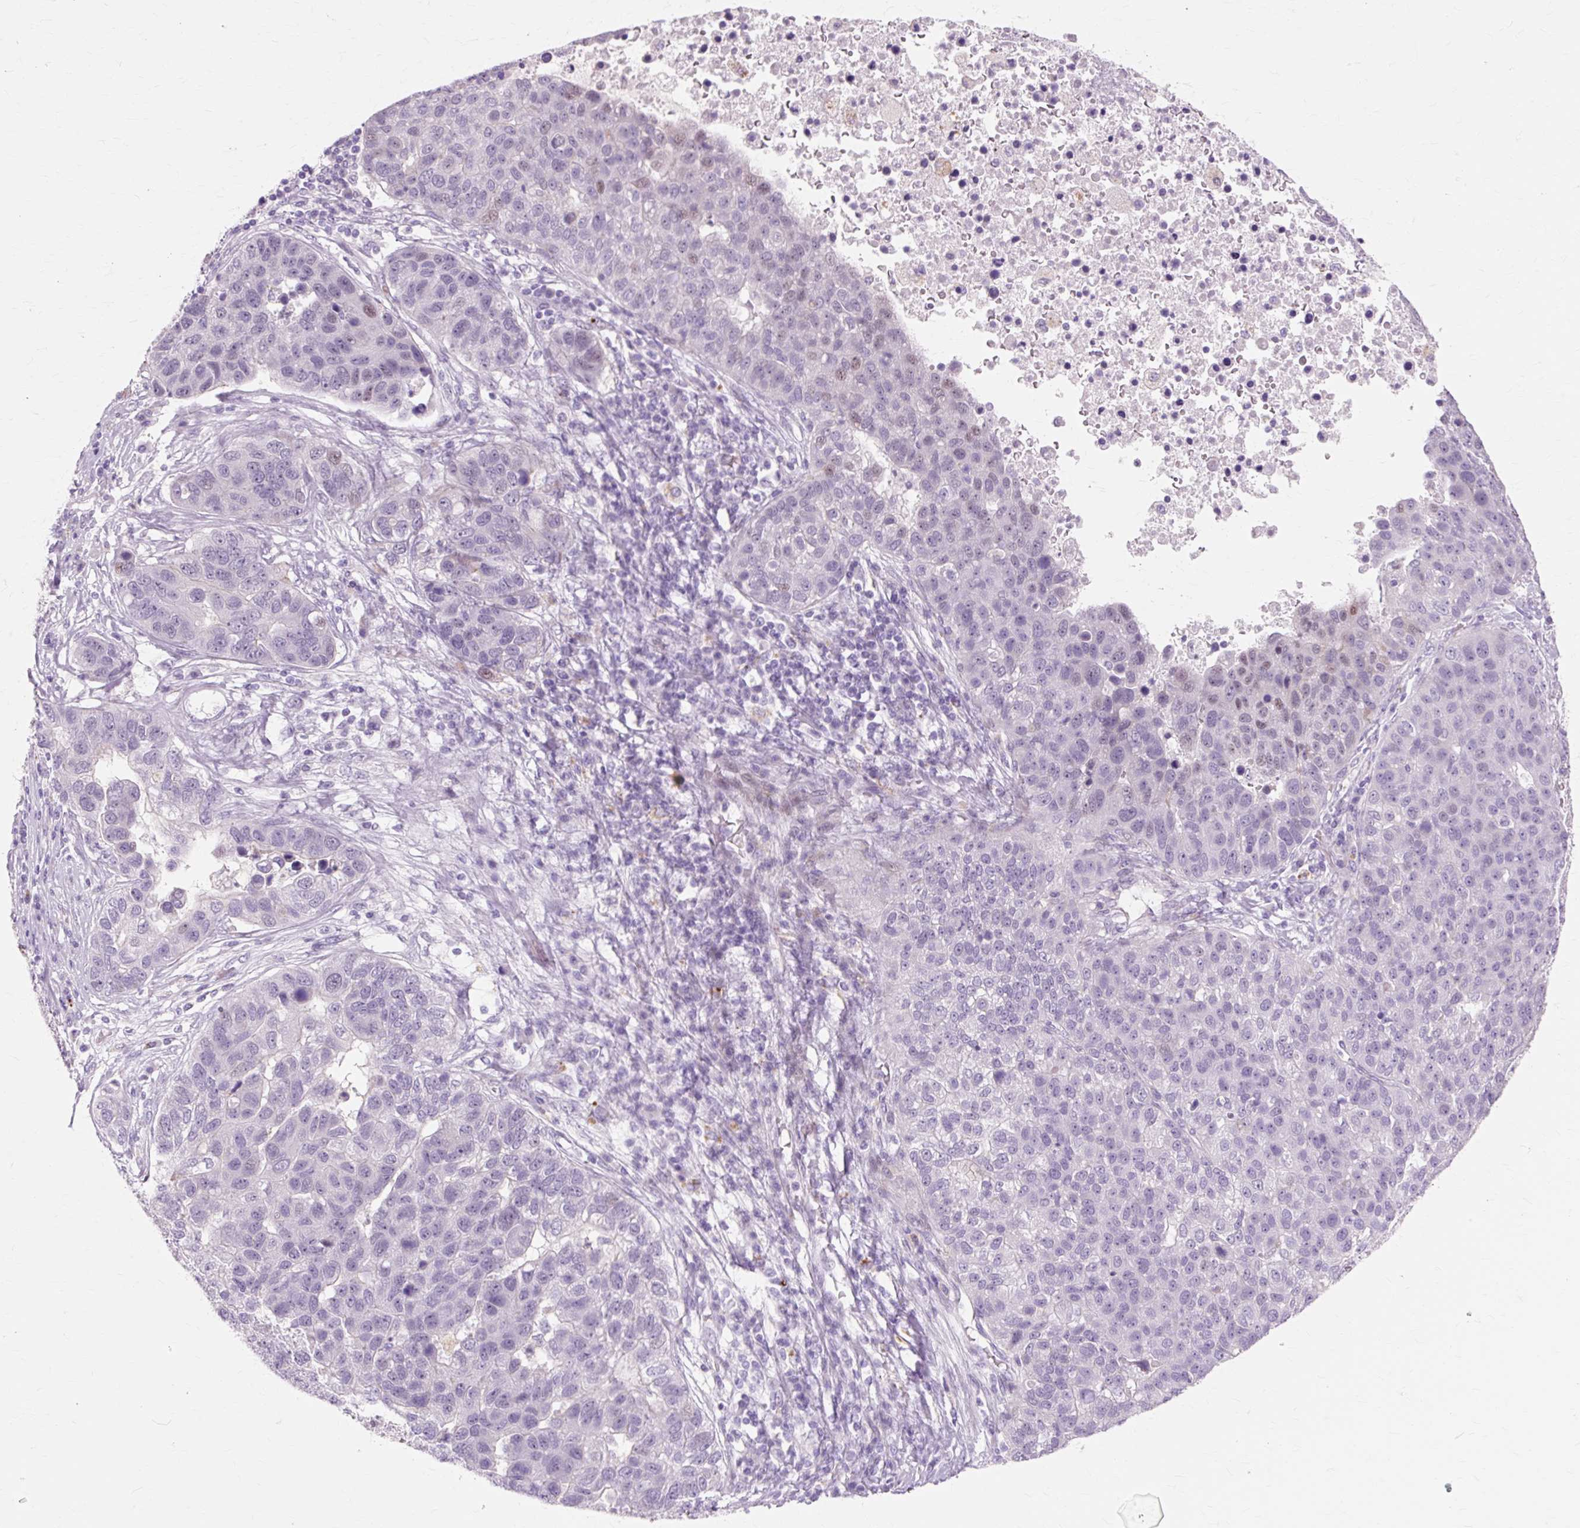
{"staining": {"intensity": "negative", "quantity": "none", "location": "none"}, "tissue": "pancreatic cancer", "cell_type": "Tumor cells", "image_type": "cancer", "snomed": [{"axis": "morphology", "description": "Adenocarcinoma, NOS"}, {"axis": "topography", "description": "Pancreas"}], "caption": "This is a histopathology image of immunohistochemistry (IHC) staining of pancreatic cancer (adenocarcinoma), which shows no staining in tumor cells.", "gene": "IRX2", "patient": {"sex": "female", "age": 61}}